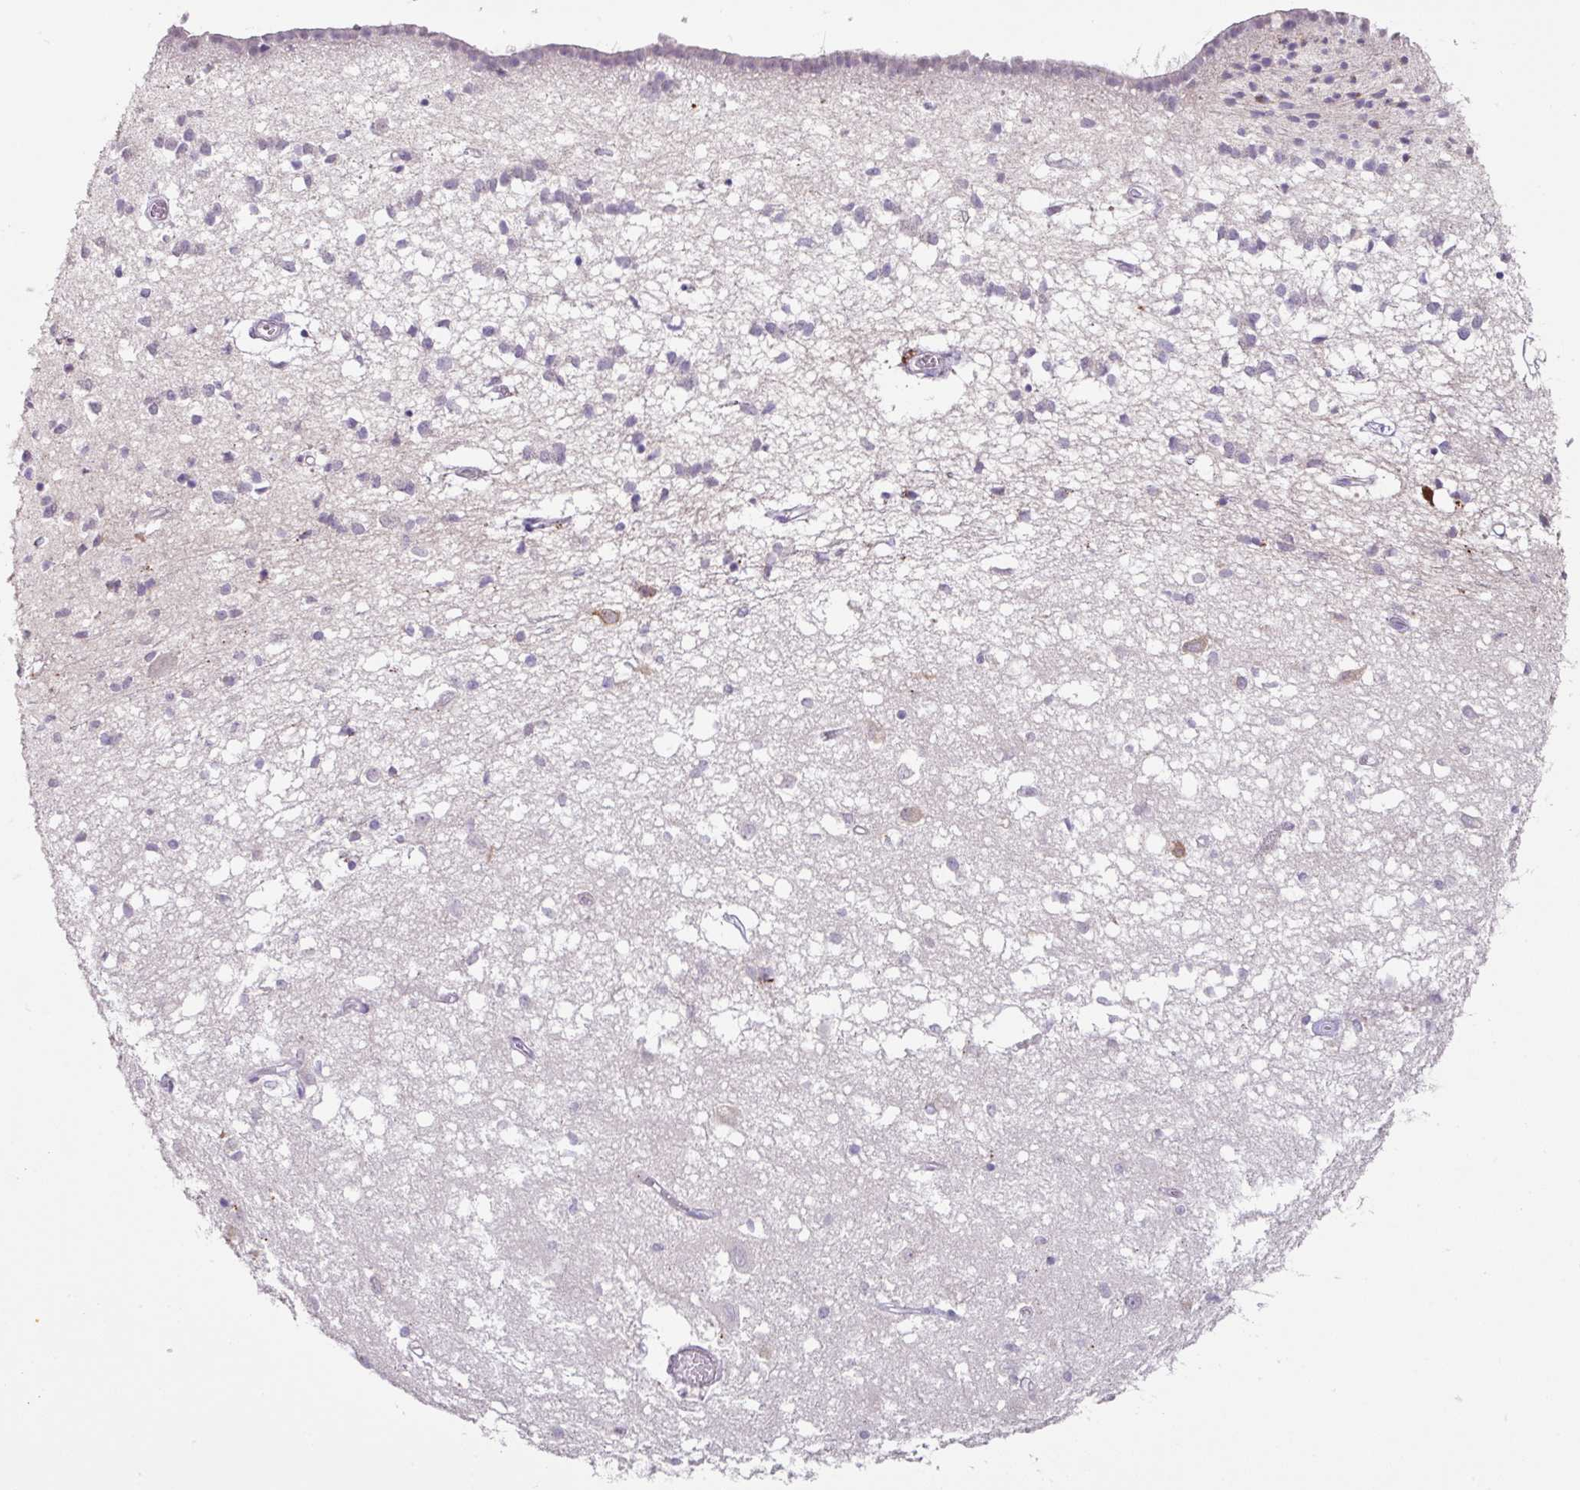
{"staining": {"intensity": "negative", "quantity": "none", "location": "none"}, "tissue": "caudate", "cell_type": "Glial cells", "image_type": "normal", "snomed": [{"axis": "morphology", "description": "Normal tissue, NOS"}, {"axis": "topography", "description": "Lateral ventricle wall"}], "caption": "This is an IHC image of benign caudate. There is no expression in glial cells.", "gene": "PLEKHH3", "patient": {"sex": "male", "age": 70}}